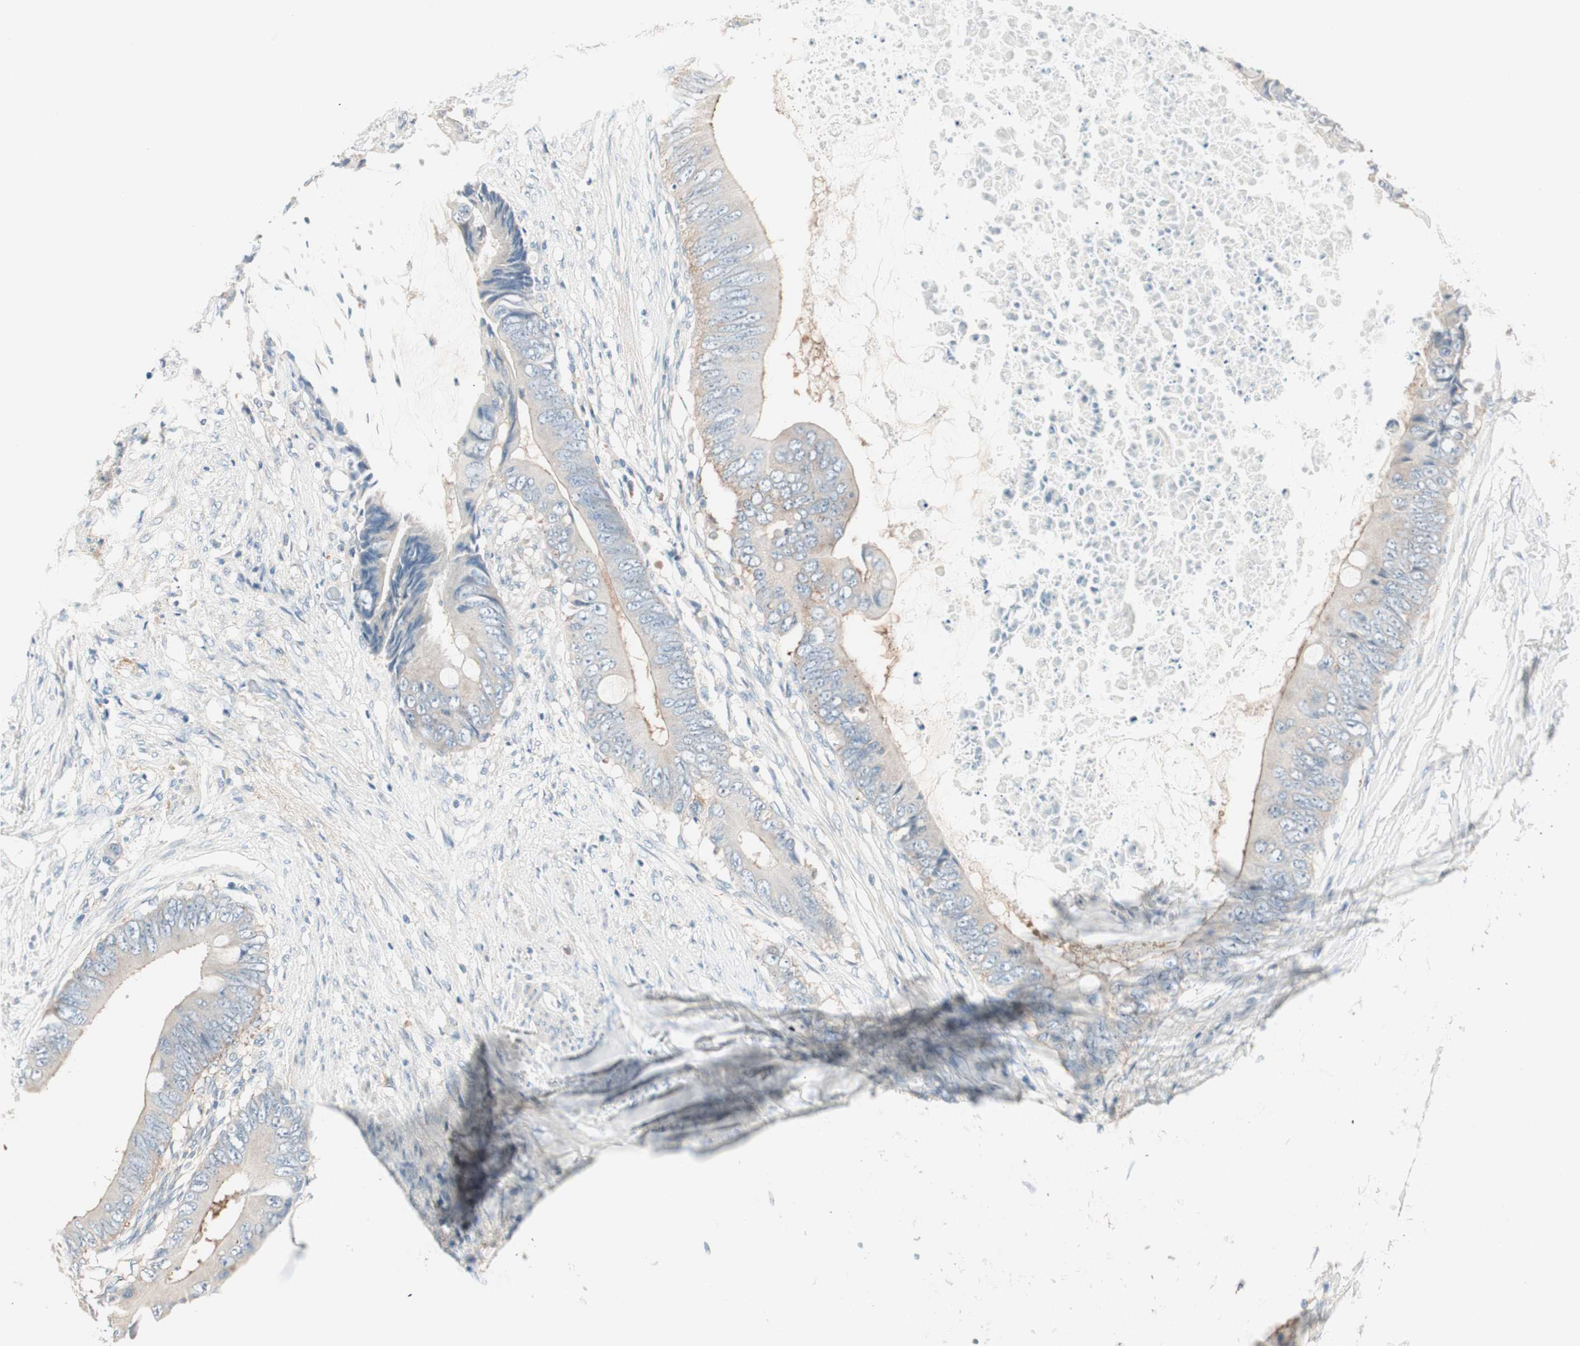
{"staining": {"intensity": "weak", "quantity": "25%-75%", "location": "cytoplasmic/membranous"}, "tissue": "colorectal cancer", "cell_type": "Tumor cells", "image_type": "cancer", "snomed": [{"axis": "morphology", "description": "Normal tissue, NOS"}, {"axis": "morphology", "description": "Adenocarcinoma, NOS"}, {"axis": "topography", "description": "Rectum"}, {"axis": "topography", "description": "Peripheral nerve tissue"}], "caption": "High-power microscopy captured an IHC photomicrograph of colorectal cancer (adenocarcinoma), revealing weak cytoplasmic/membranous staining in about 25%-75% of tumor cells.", "gene": "RAD54B", "patient": {"sex": "female", "age": 77}}